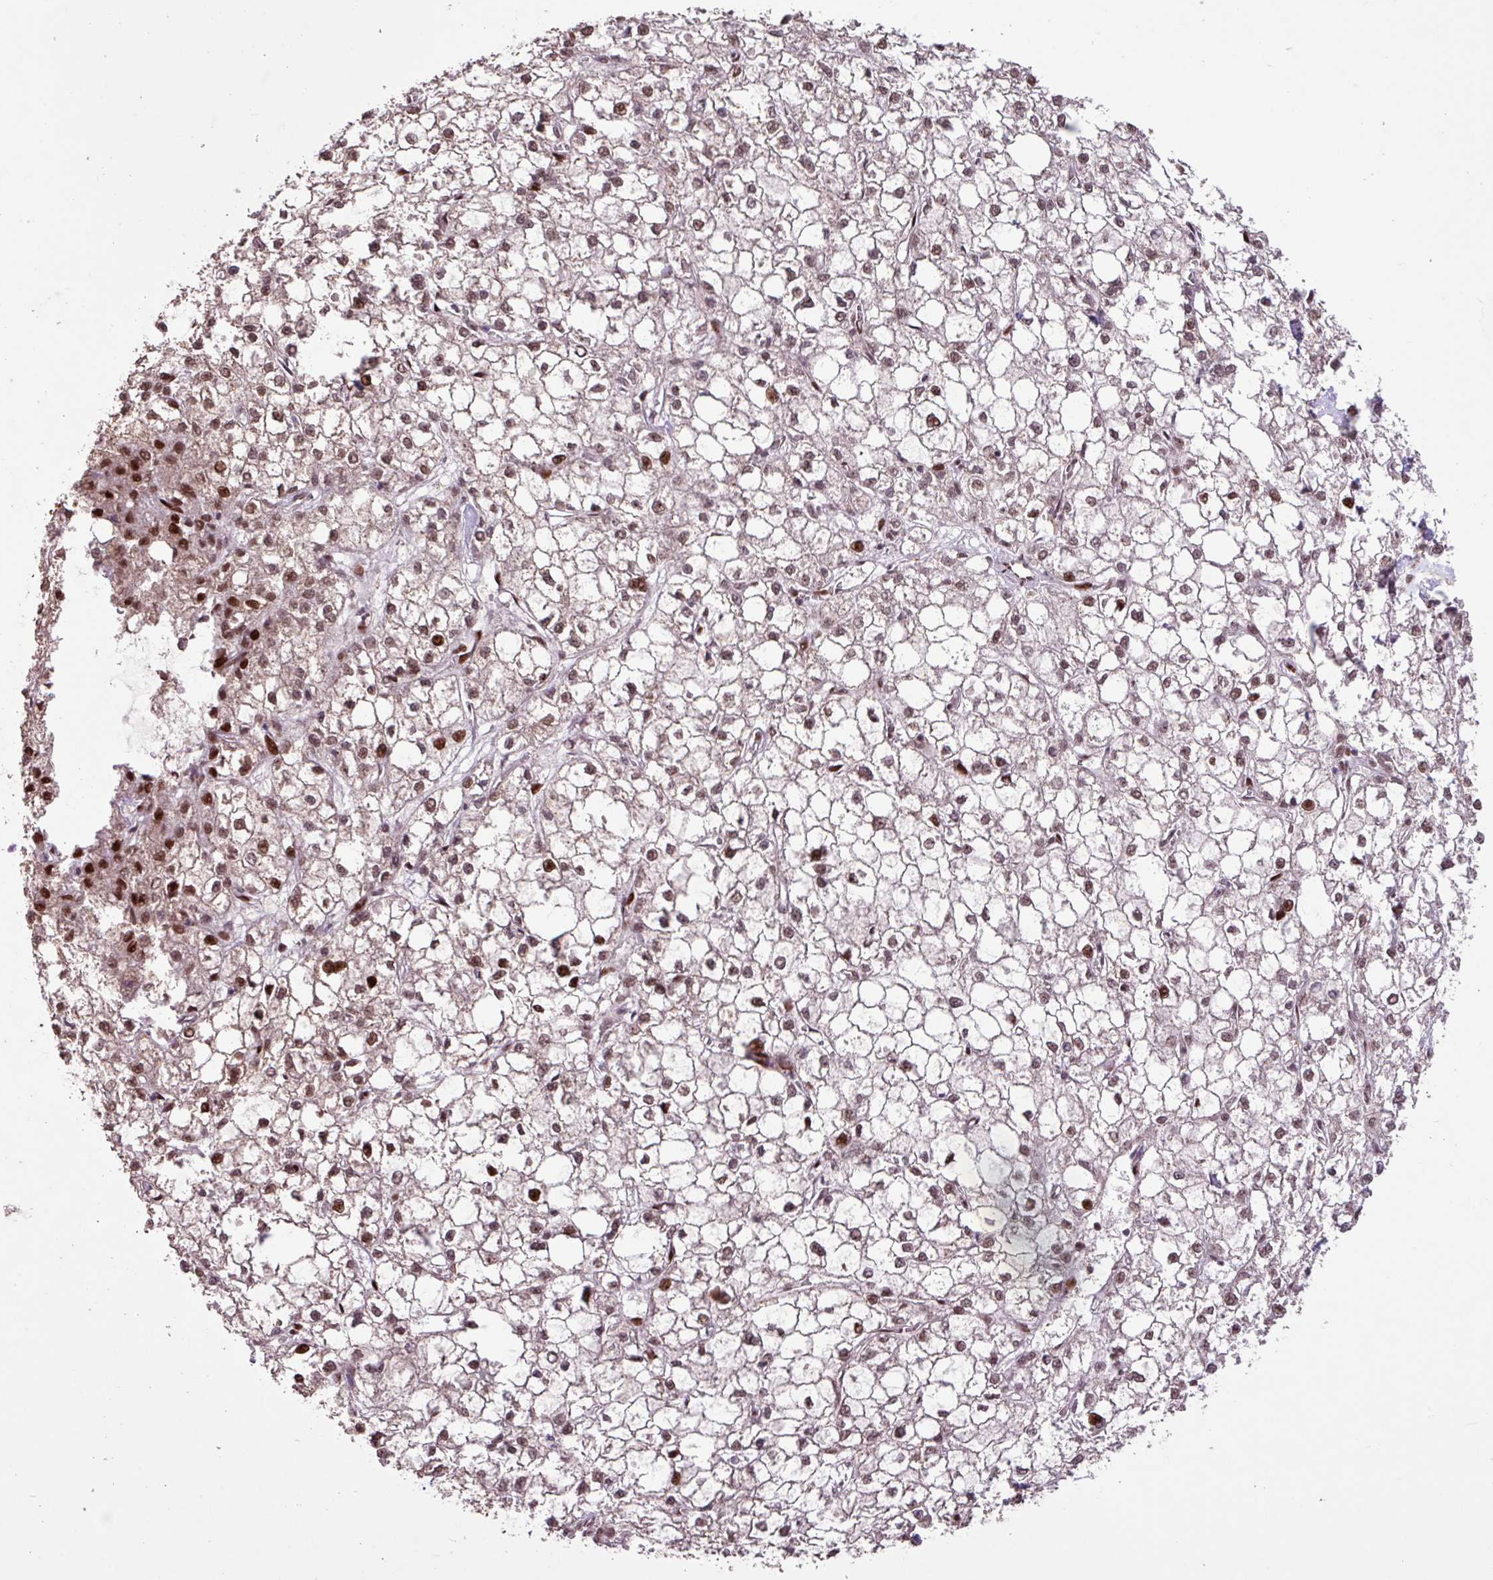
{"staining": {"intensity": "moderate", "quantity": ">75%", "location": "nuclear"}, "tissue": "liver cancer", "cell_type": "Tumor cells", "image_type": "cancer", "snomed": [{"axis": "morphology", "description": "Carcinoma, Hepatocellular, NOS"}, {"axis": "topography", "description": "Liver"}], "caption": "Immunohistochemistry (IHC) micrograph of neoplastic tissue: liver cancer stained using immunohistochemistry (IHC) shows medium levels of moderate protein expression localized specifically in the nuclear of tumor cells, appearing as a nuclear brown color.", "gene": "ZNF709", "patient": {"sex": "female", "age": 43}}